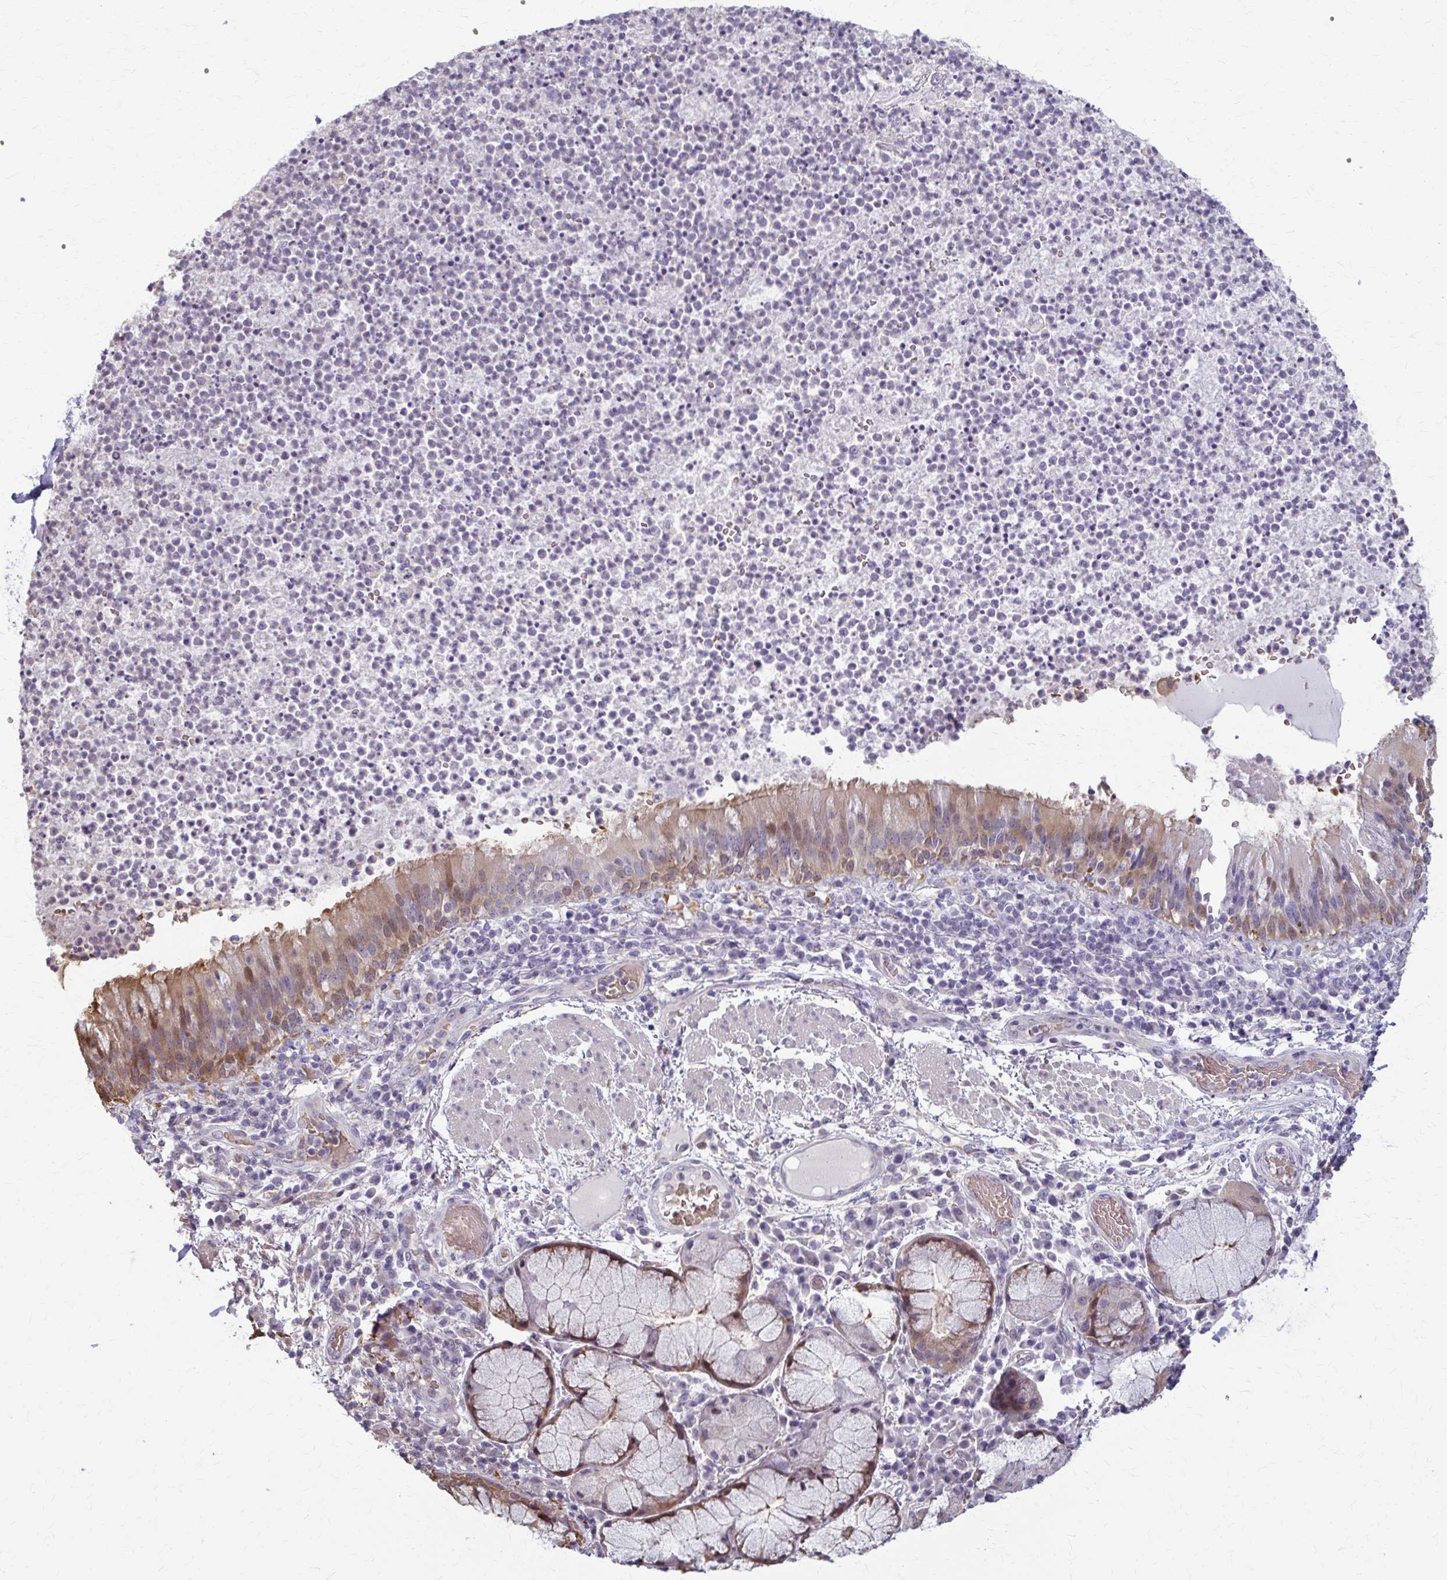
{"staining": {"intensity": "moderate", "quantity": ">75%", "location": "cytoplasmic/membranous"}, "tissue": "bronchus", "cell_type": "Respiratory epithelial cells", "image_type": "normal", "snomed": [{"axis": "morphology", "description": "Normal tissue, NOS"}, {"axis": "topography", "description": "Lymph node"}, {"axis": "topography", "description": "Bronchus"}], "caption": "A medium amount of moderate cytoplasmic/membranous positivity is appreciated in about >75% of respiratory epithelial cells in benign bronchus. (DAB = brown stain, brightfield microscopy at high magnification).", "gene": "ZNF34", "patient": {"sex": "male", "age": 56}}